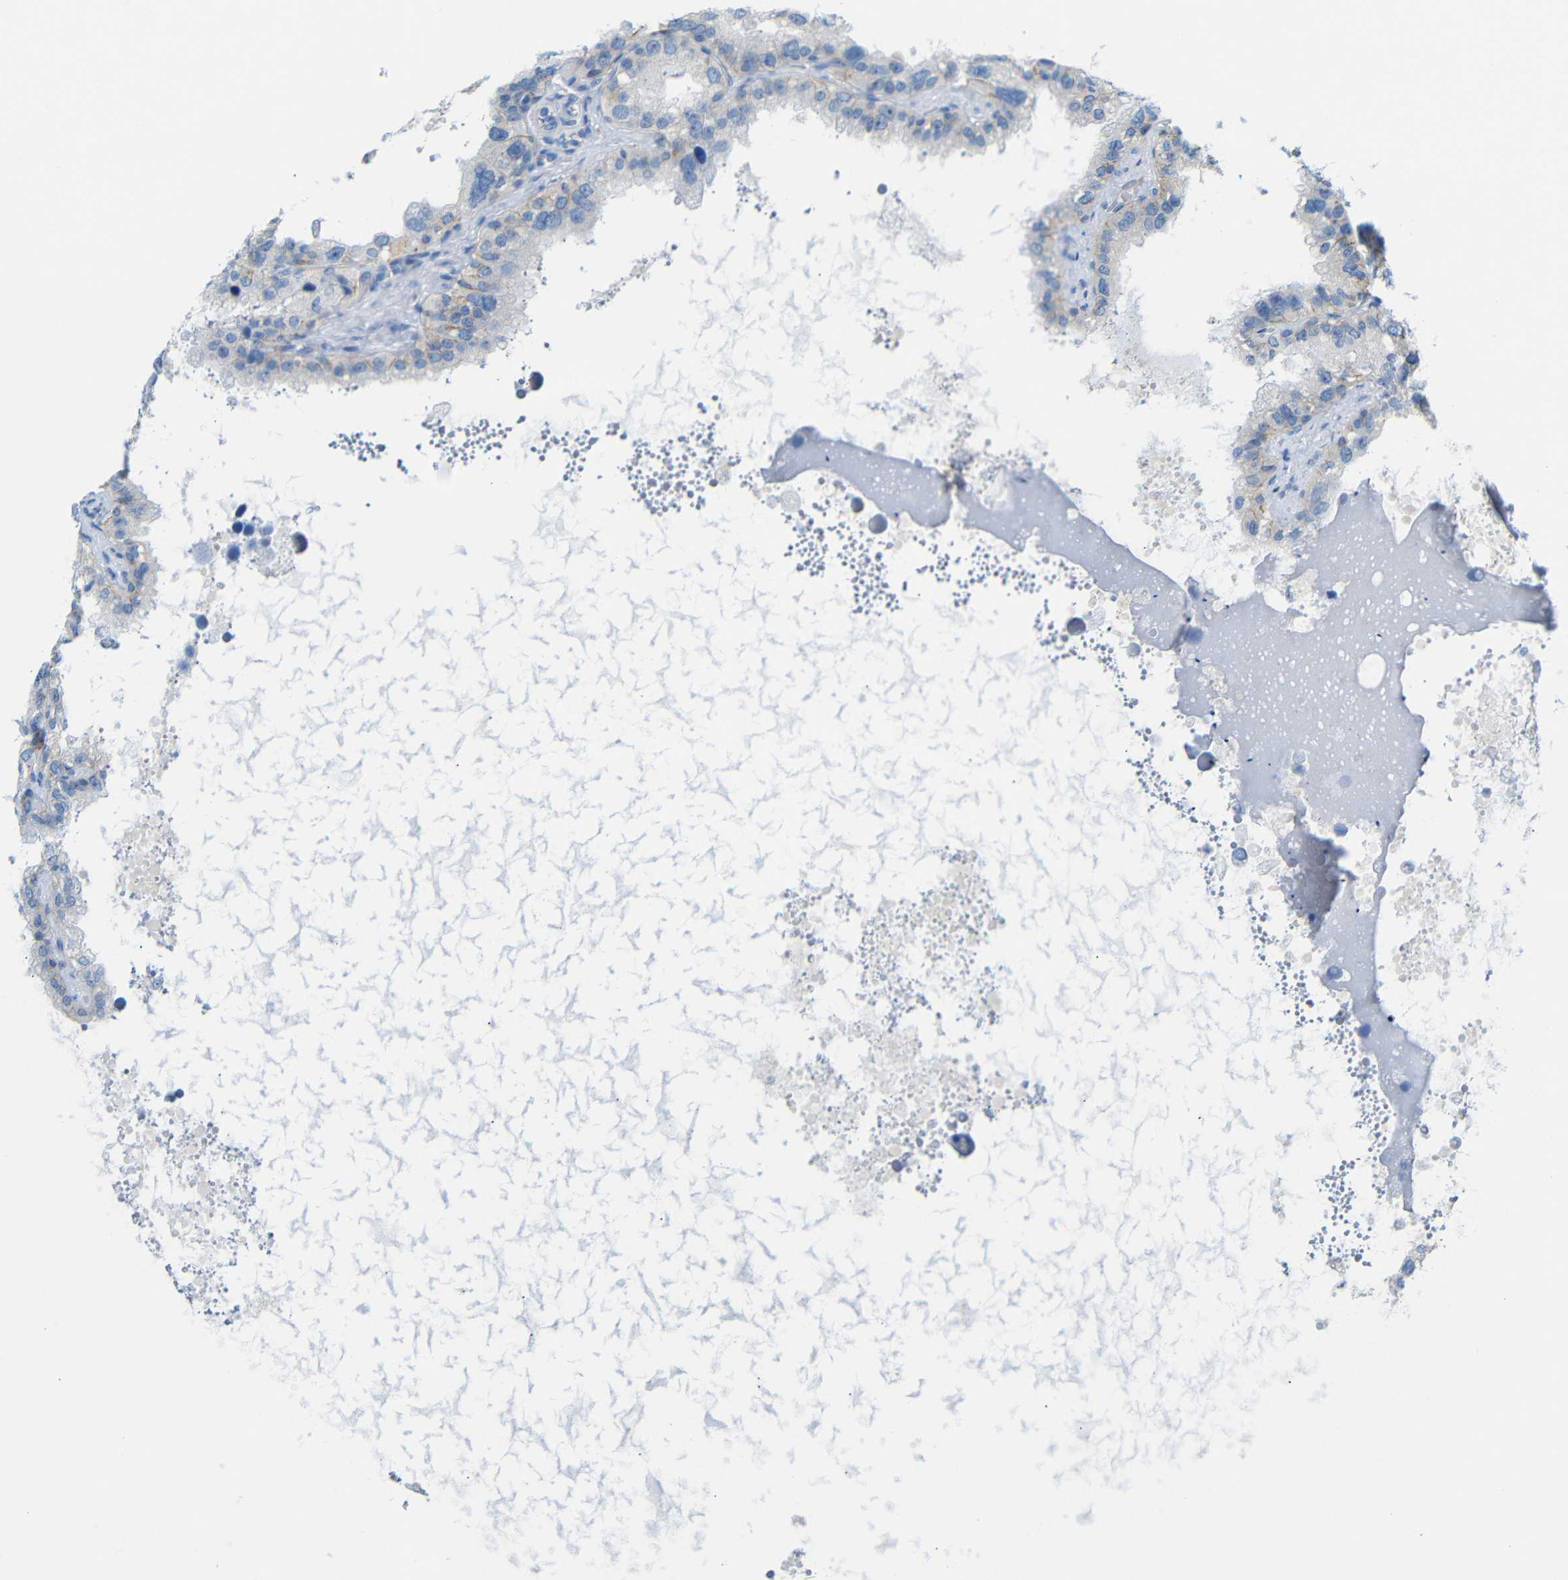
{"staining": {"intensity": "negative", "quantity": "none", "location": "none"}, "tissue": "seminal vesicle", "cell_type": "Glandular cells", "image_type": "normal", "snomed": [{"axis": "morphology", "description": "Normal tissue, NOS"}, {"axis": "topography", "description": "Seminal veicle"}], "caption": "IHC of unremarkable seminal vesicle exhibits no expression in glandular cells.", "gene": "C1orf210", "patient": {"sex": "male", "age": 68}}